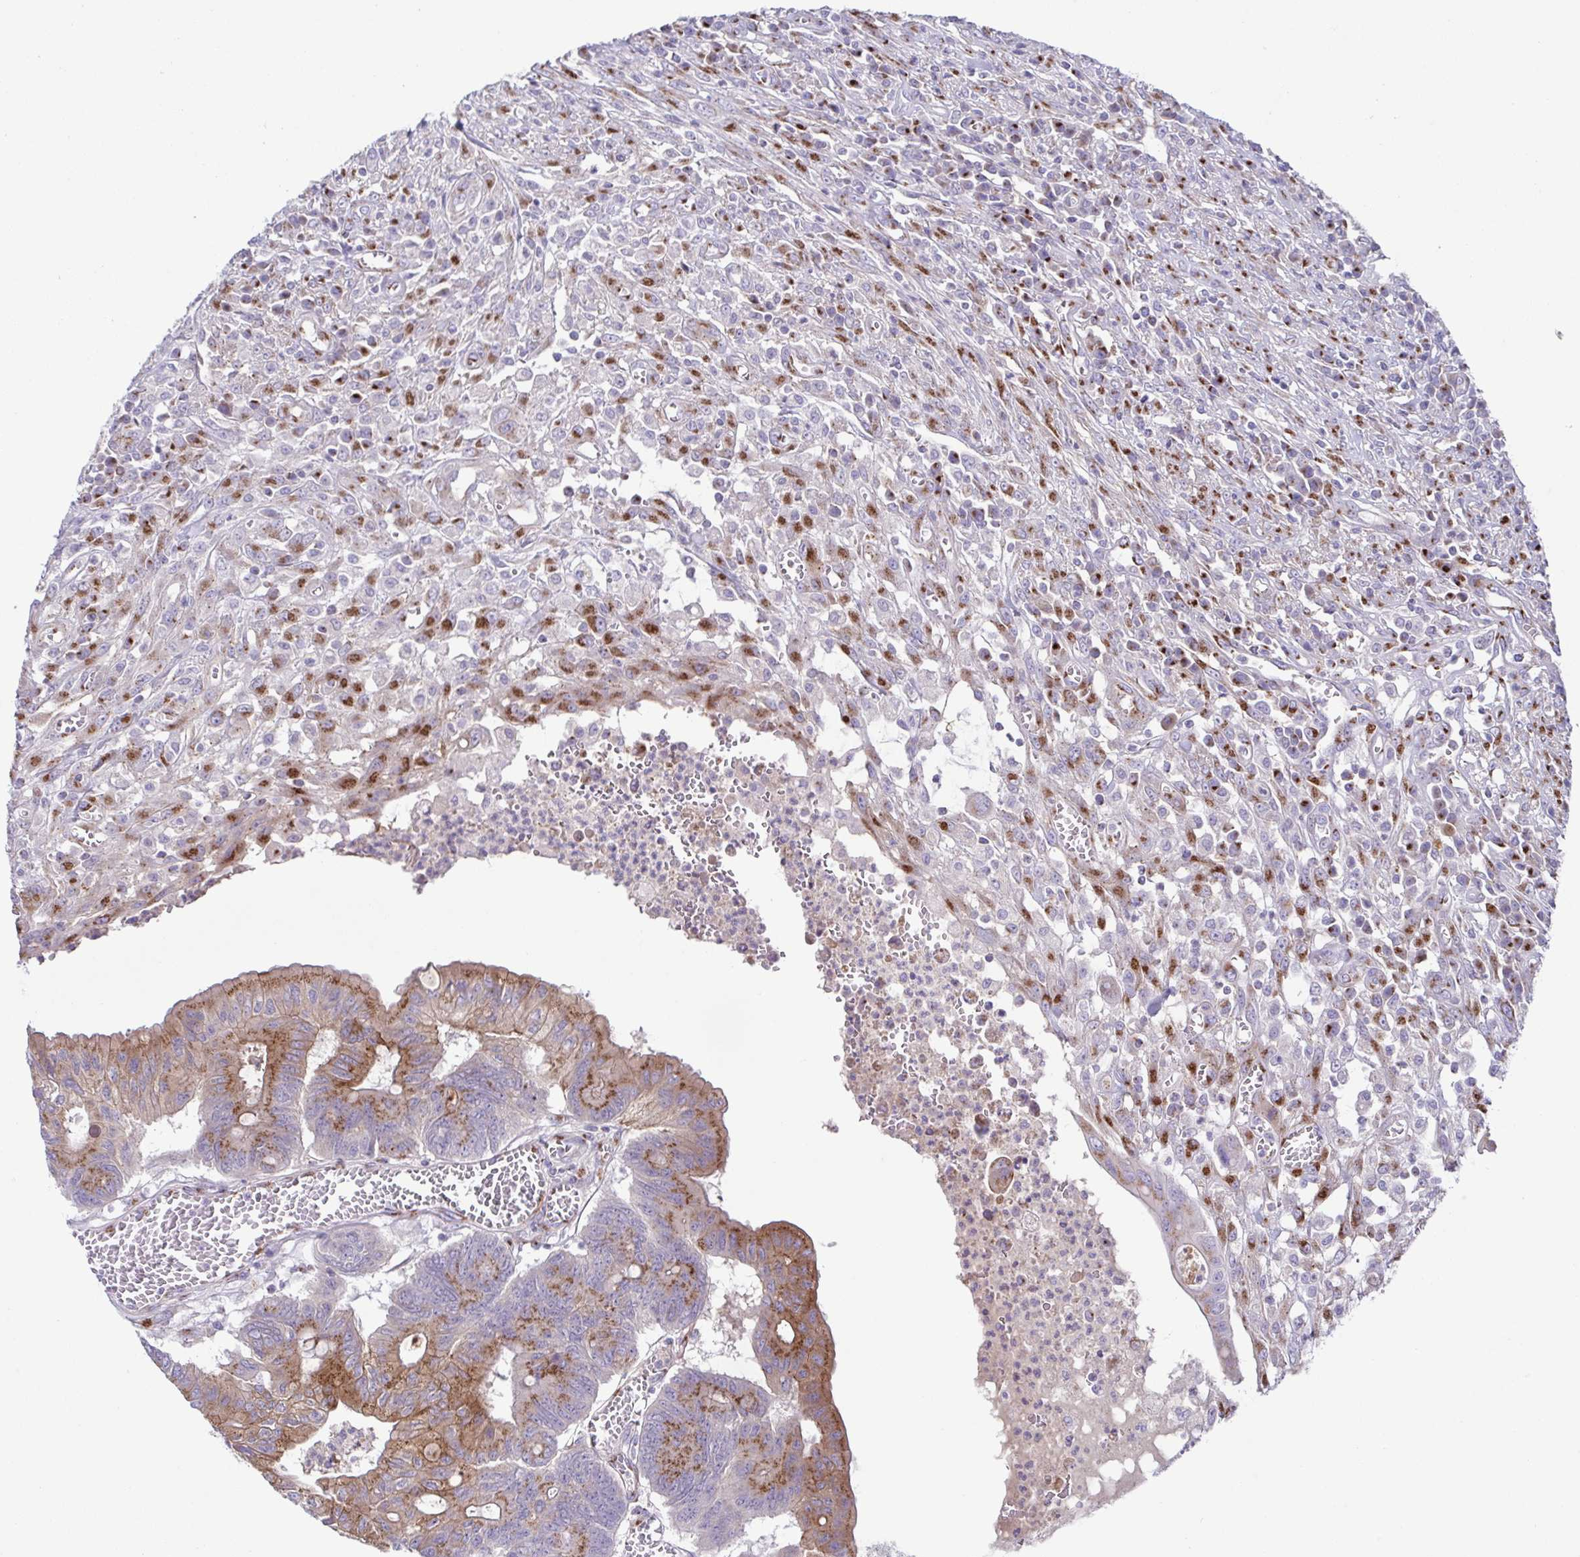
{"staining": {"intensity": "moderate", "quantity": ">75%", "location": "cytoplasmic/membranous"}, "tissue": "colorectal cancer", "cell_type": "Tumor cells", "image_type": "cancer", "snomed": [{"axis": "morphology", "description": "Adenocarcinoma, NOS"}, {"axis": "topography", "description": "Colon"}], "caption": "This histopathology image demonstrates immunohistochemistry staining of adenocarcinoma (colorectal), with medium moderate cytoplasmic/membranous staining in about >75% of tumor cells.", "gene": "COL17A1", "patient": {"sex": "male", "age": 65}}